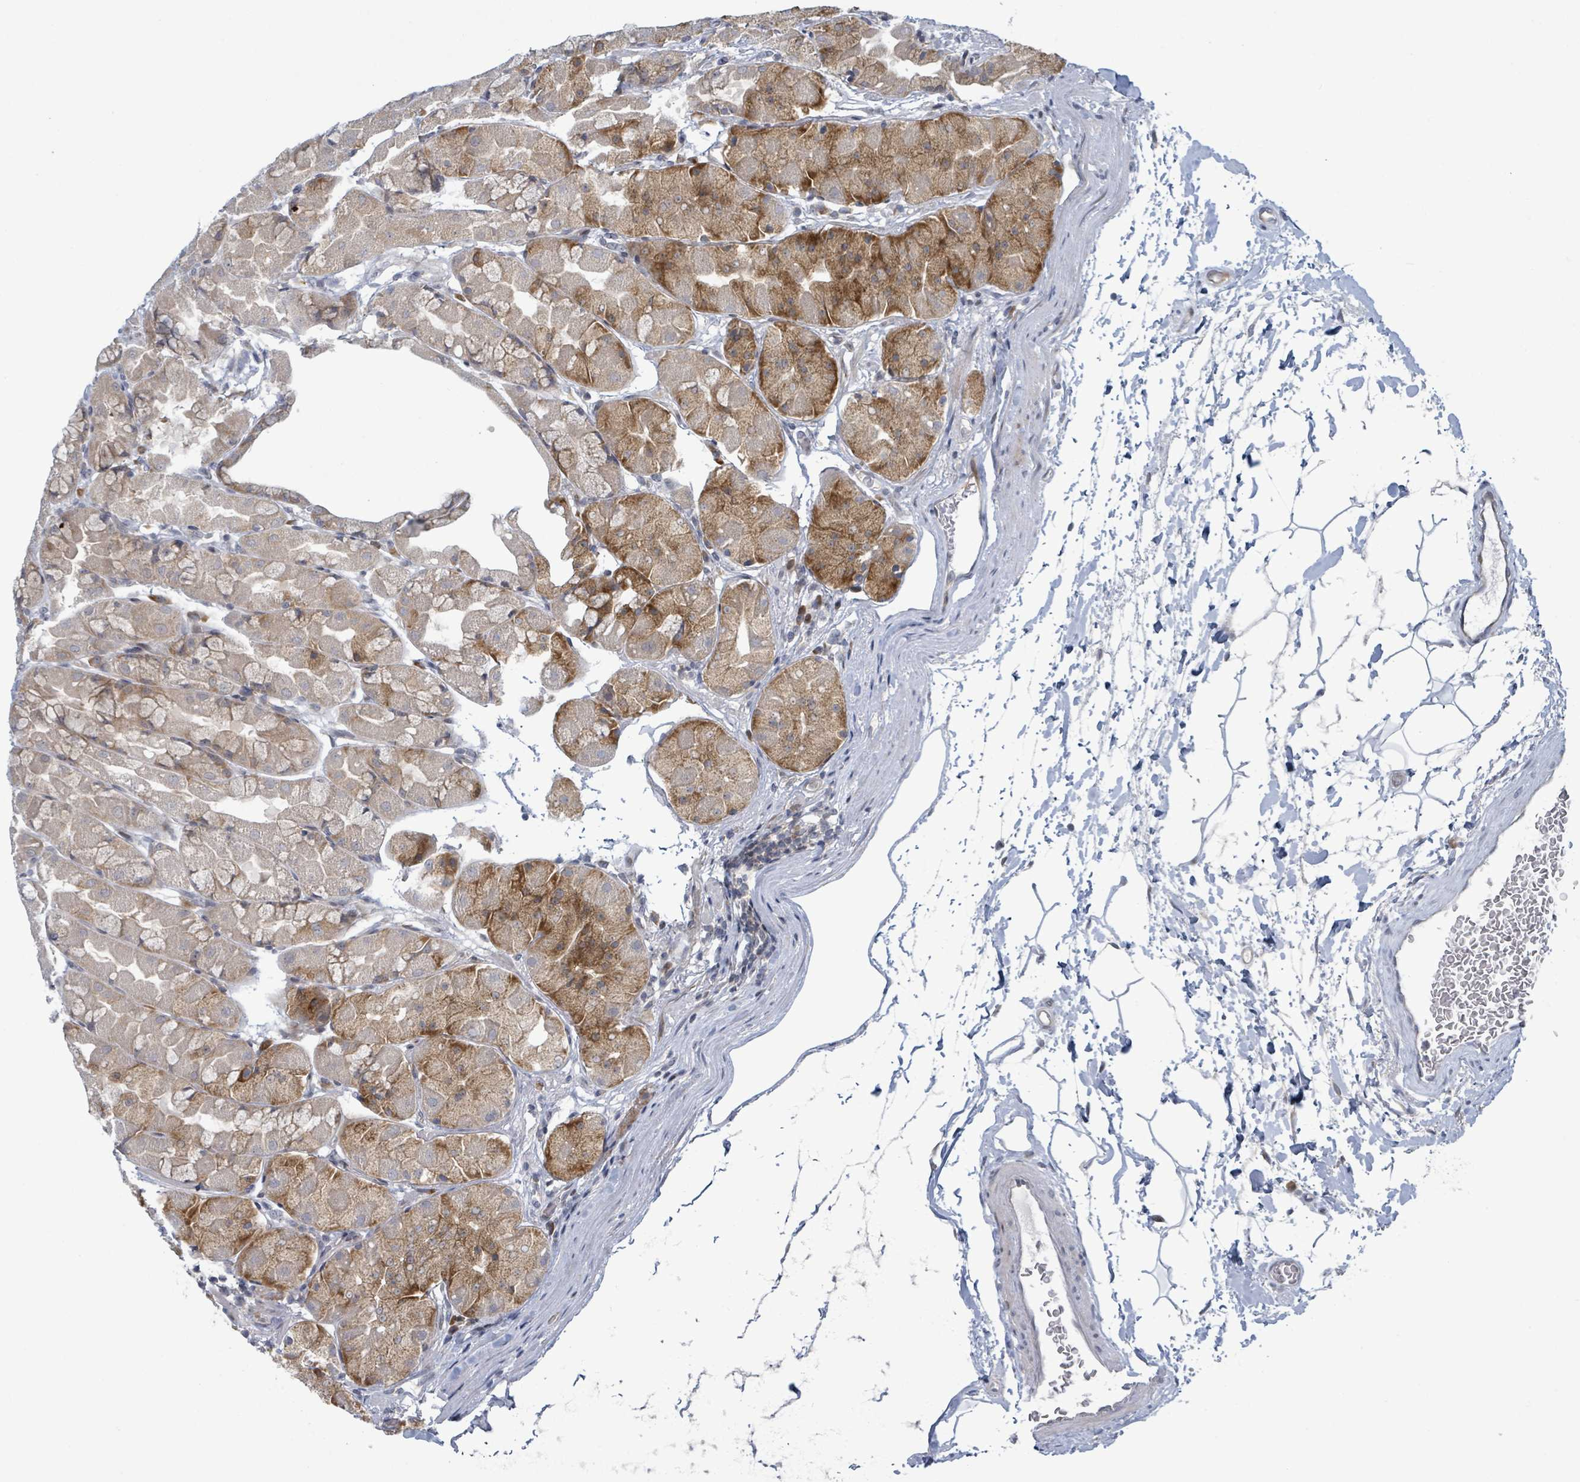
{"staining": {"intensity": "moderate", "quantity": "25%-75%", "location": "cytoplasmic/membranous"}, "tissue": "stomach", "cell_type": "Glandular cells", "image_type": "normal", "snomed": [{"axis": "morphology", "description": "Normal tissue, NOS"}, {"axis": "topography", "description": "Stomach"}], "caption": "This is a histology image of immunohistochemistry (IHC) staining of normal stomach, which shows moderate staining in the cytoplasmic/membranous of glandular cells.", "gene": "RPL32", "patient": {"sex": "male", "age": 57}}